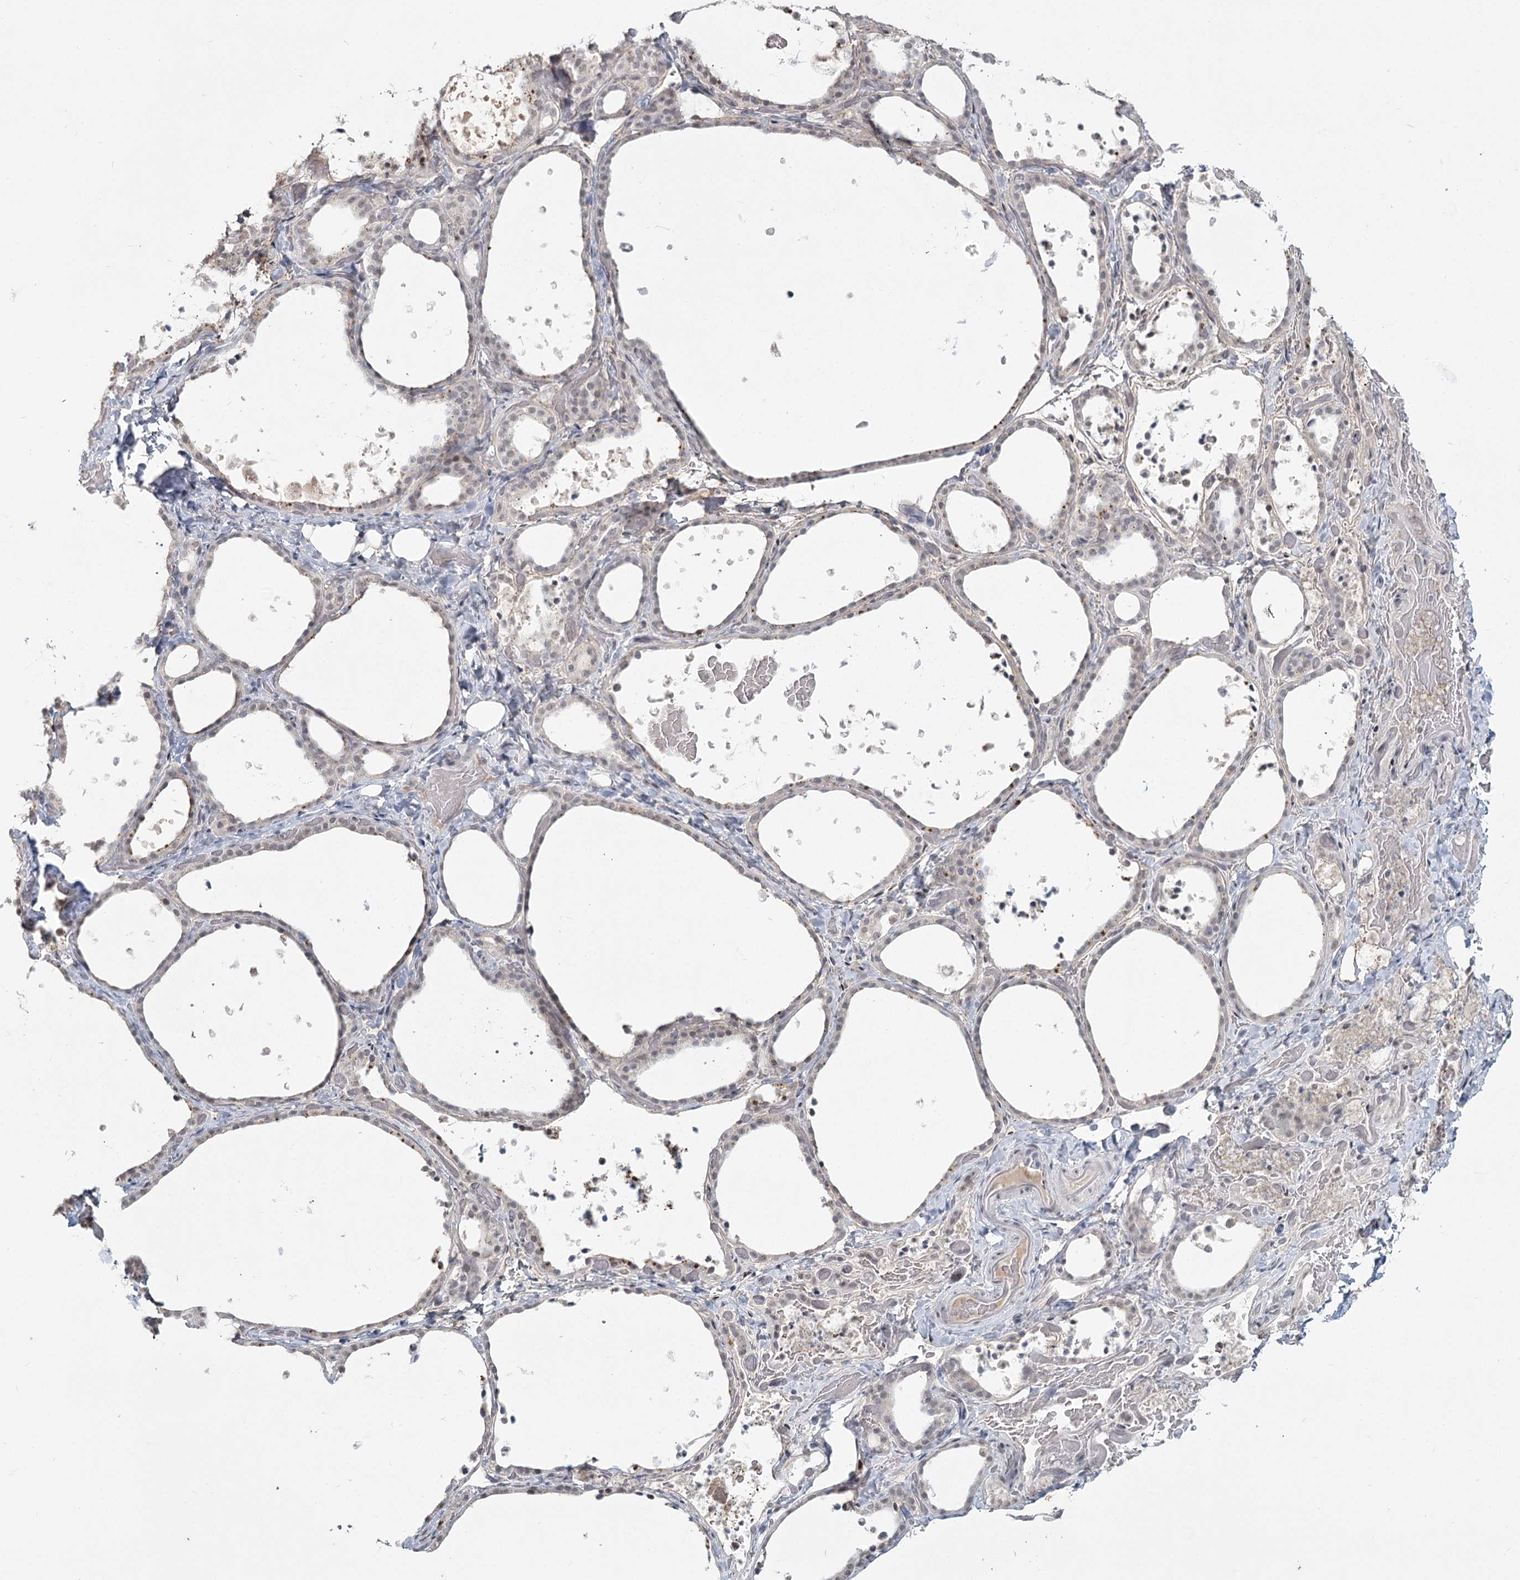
{"staining": {"intensity": "weak", "quantity": "<25%", "location": "cytoplasmic/membranous,nuclear"}, "tissue": "thyroid gland", "cell_type": "Glandular cells", "image_type": "normal", "snomed": [{"axis": "morphology", "description": "Normal tissue, NOS"}, {"axis": "topography", "description": "Thyroid gland"}], "caption": "IHC histopathology image of benign human thyroid gland stained for a protein (brown), which demonstrates no positivity in glandular cells.", "gene": "LY6G5C", "patient": {"sex": "female", "age": 44}}